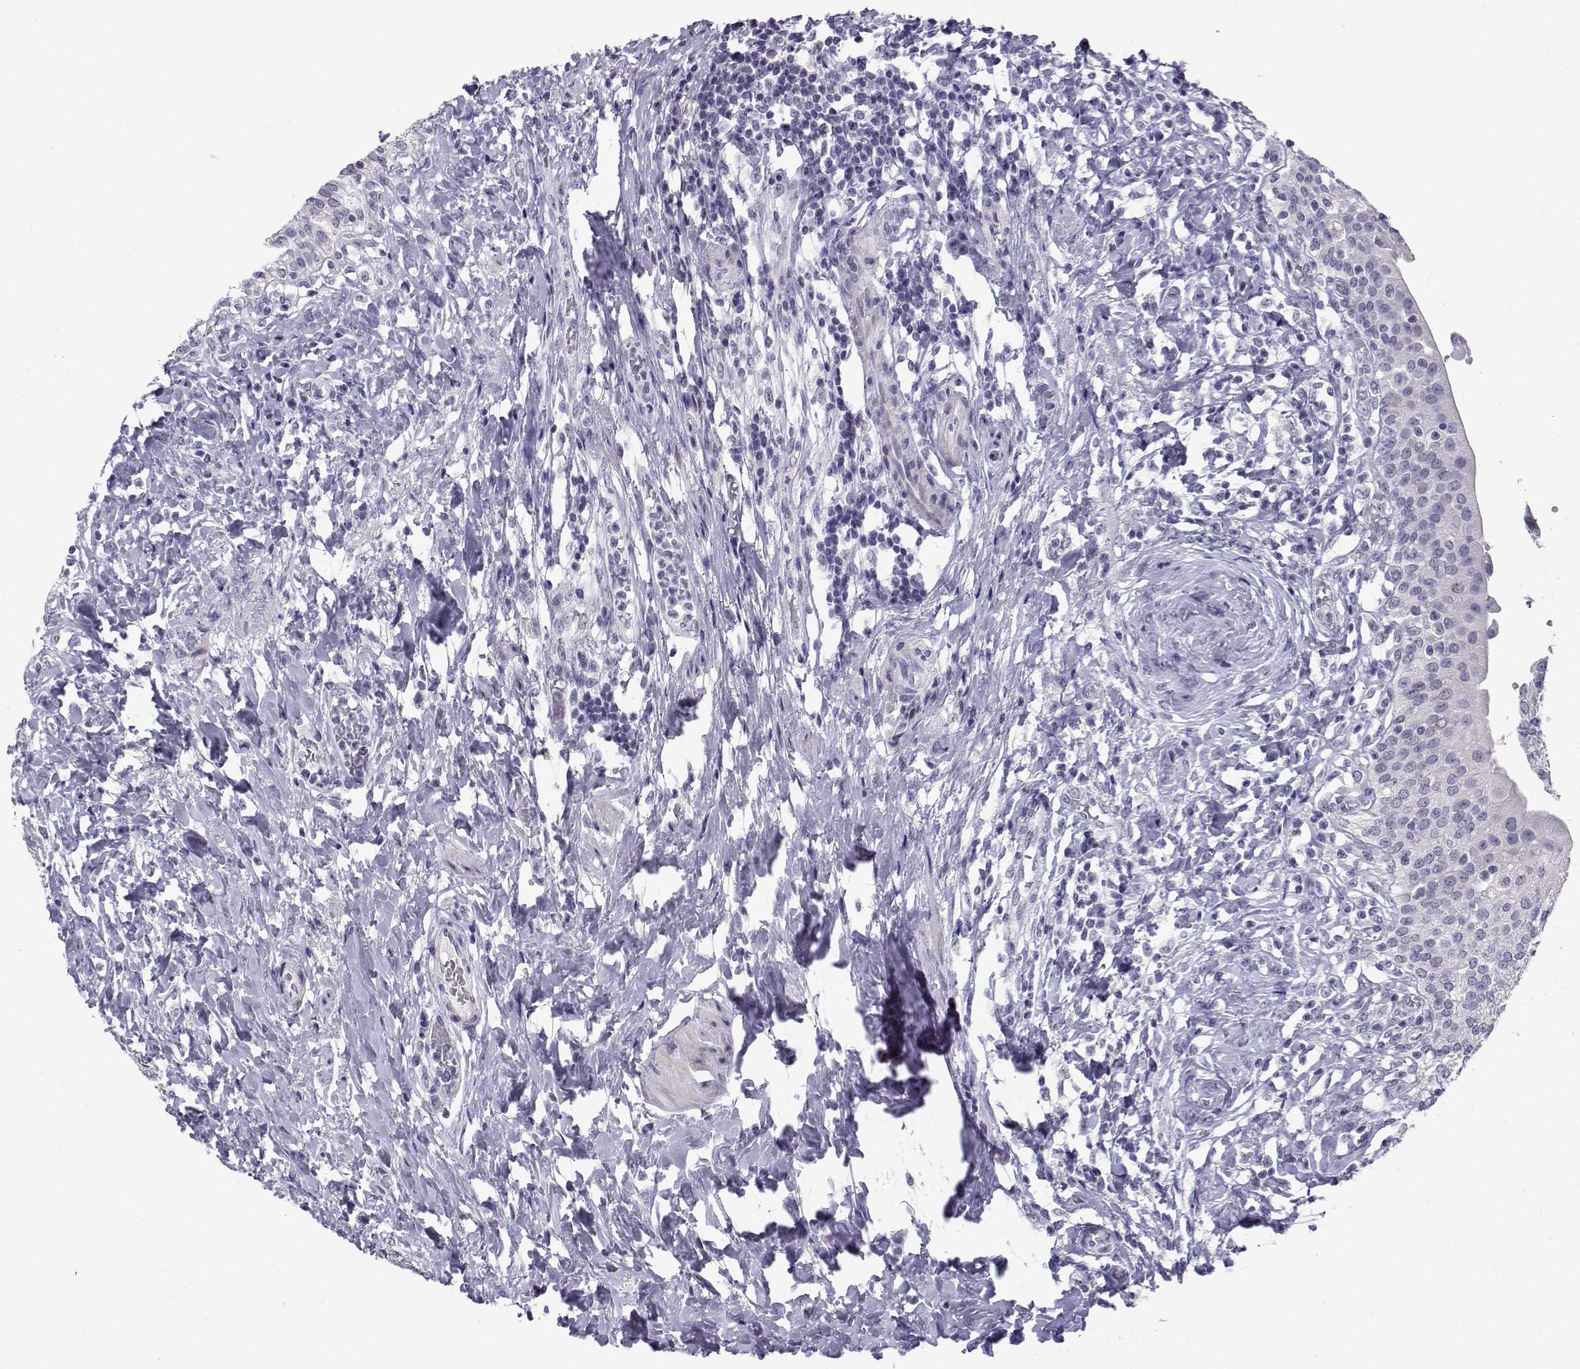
{"staining": {"intensity": "negative", "quantity": "none", "location": "none"}, "tissue": "urinary bladder", "cell_type": "Urothelial cells", "image_type": "normal", "snomed": [{"axis": "morphology", "description": "Normal tissue, NOS"}, {"axis": "morphology", "description": "Inflammation, NOS"}, {"axis": "topography", "description": "Urinary bladder"}], "caption": "Normal urinary bladder was stained to show a protein in brown. There is no significant positivity in urothelial cells.", "gene": "CFAP70", "patient": {"sex": "male", "age": 64}}